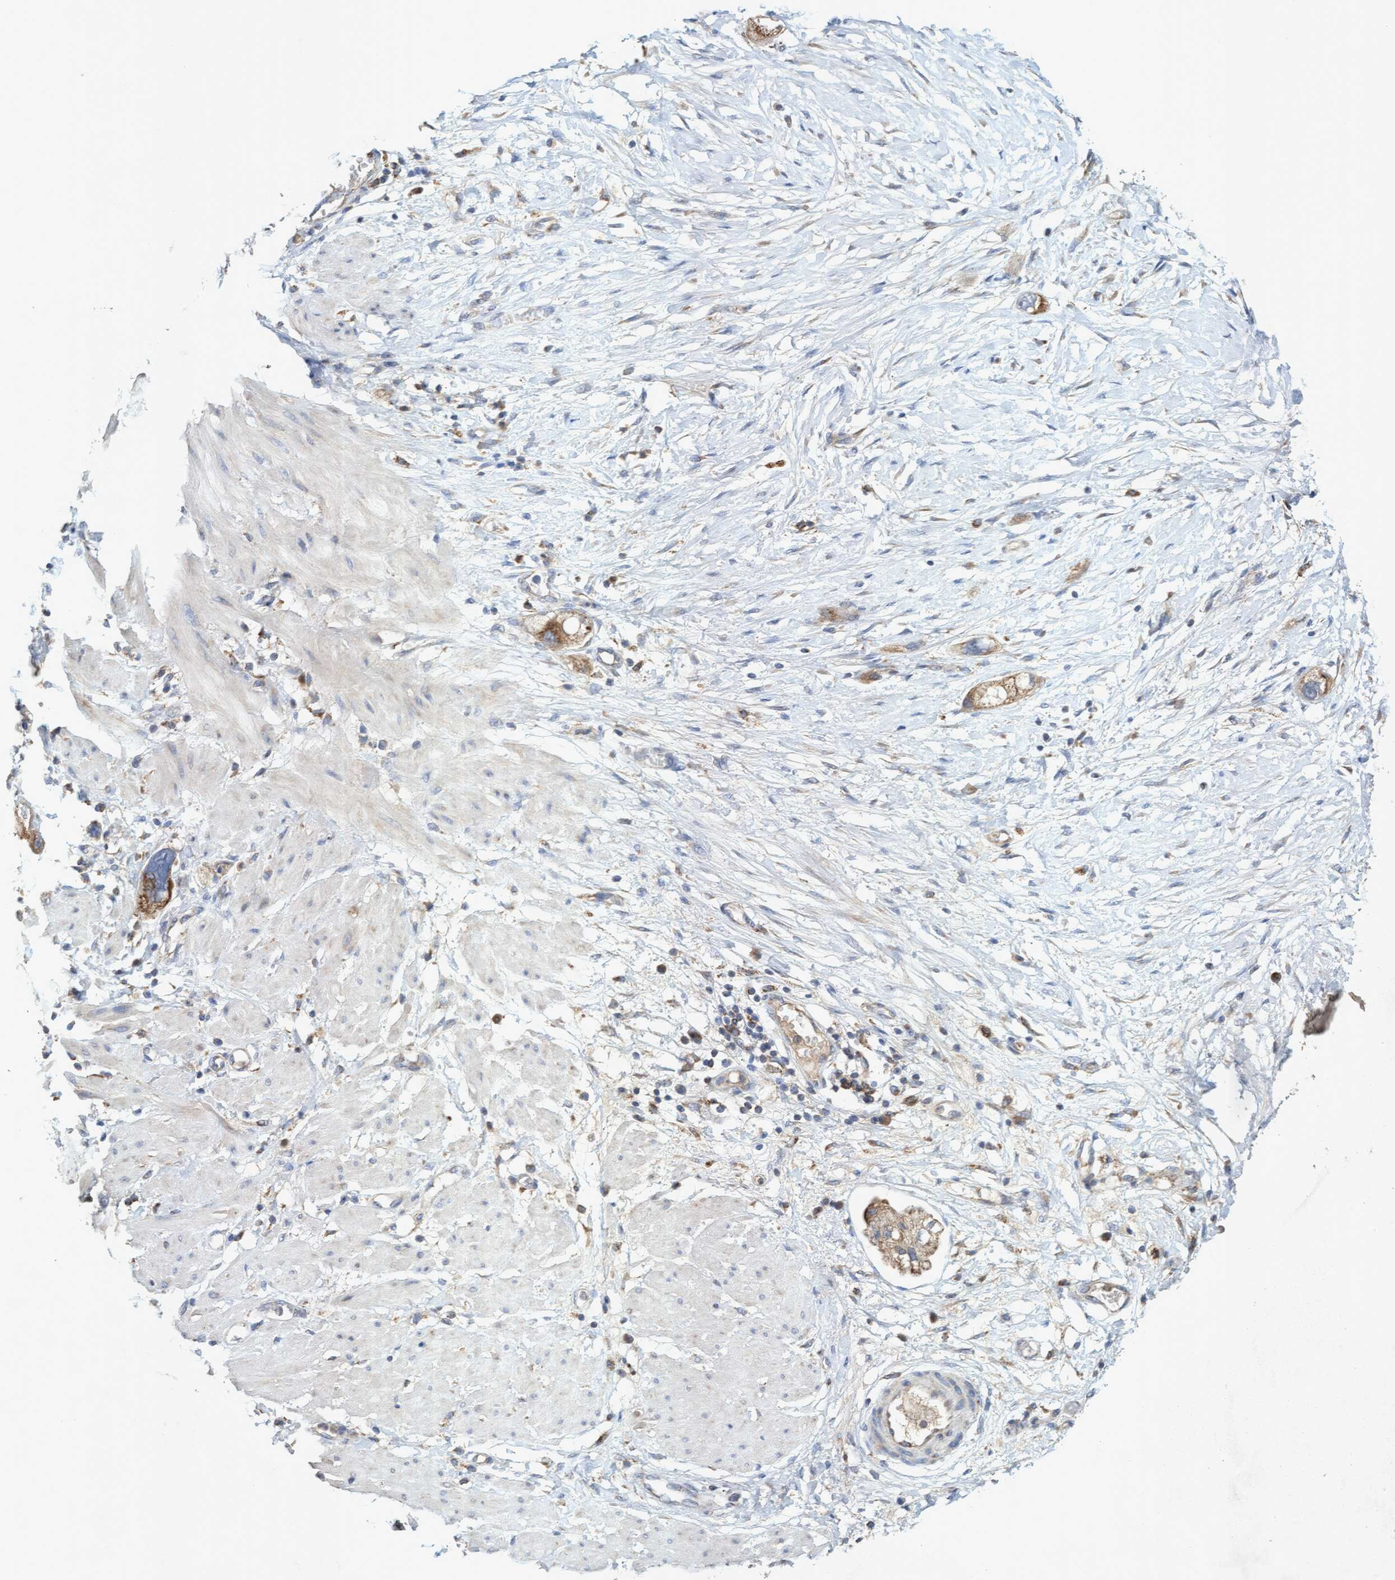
{"staining": {"intensity": "moderate", "quantity": ">75%", "location": "cytoplasmic/membranous"}, "tissue": "stomach cancer", "cell_type": "Tumor cells", "image_type": "cancer", "snomed": [{"axis": "morphology", "description": "Adenocarcinoma, NOS"}, {"axis": "topography", "description": "Stomach"}, {"axis": "topography", "description": "Stomach, lower"}], "caption": "Stomach adenocarcinoma tissue demonstrates moderate cytoplasmic/membranous positivity in approximately >75% of tumor cells", "gene": "ATPAF2", "patient": {"sex": "female", "age": 48}}